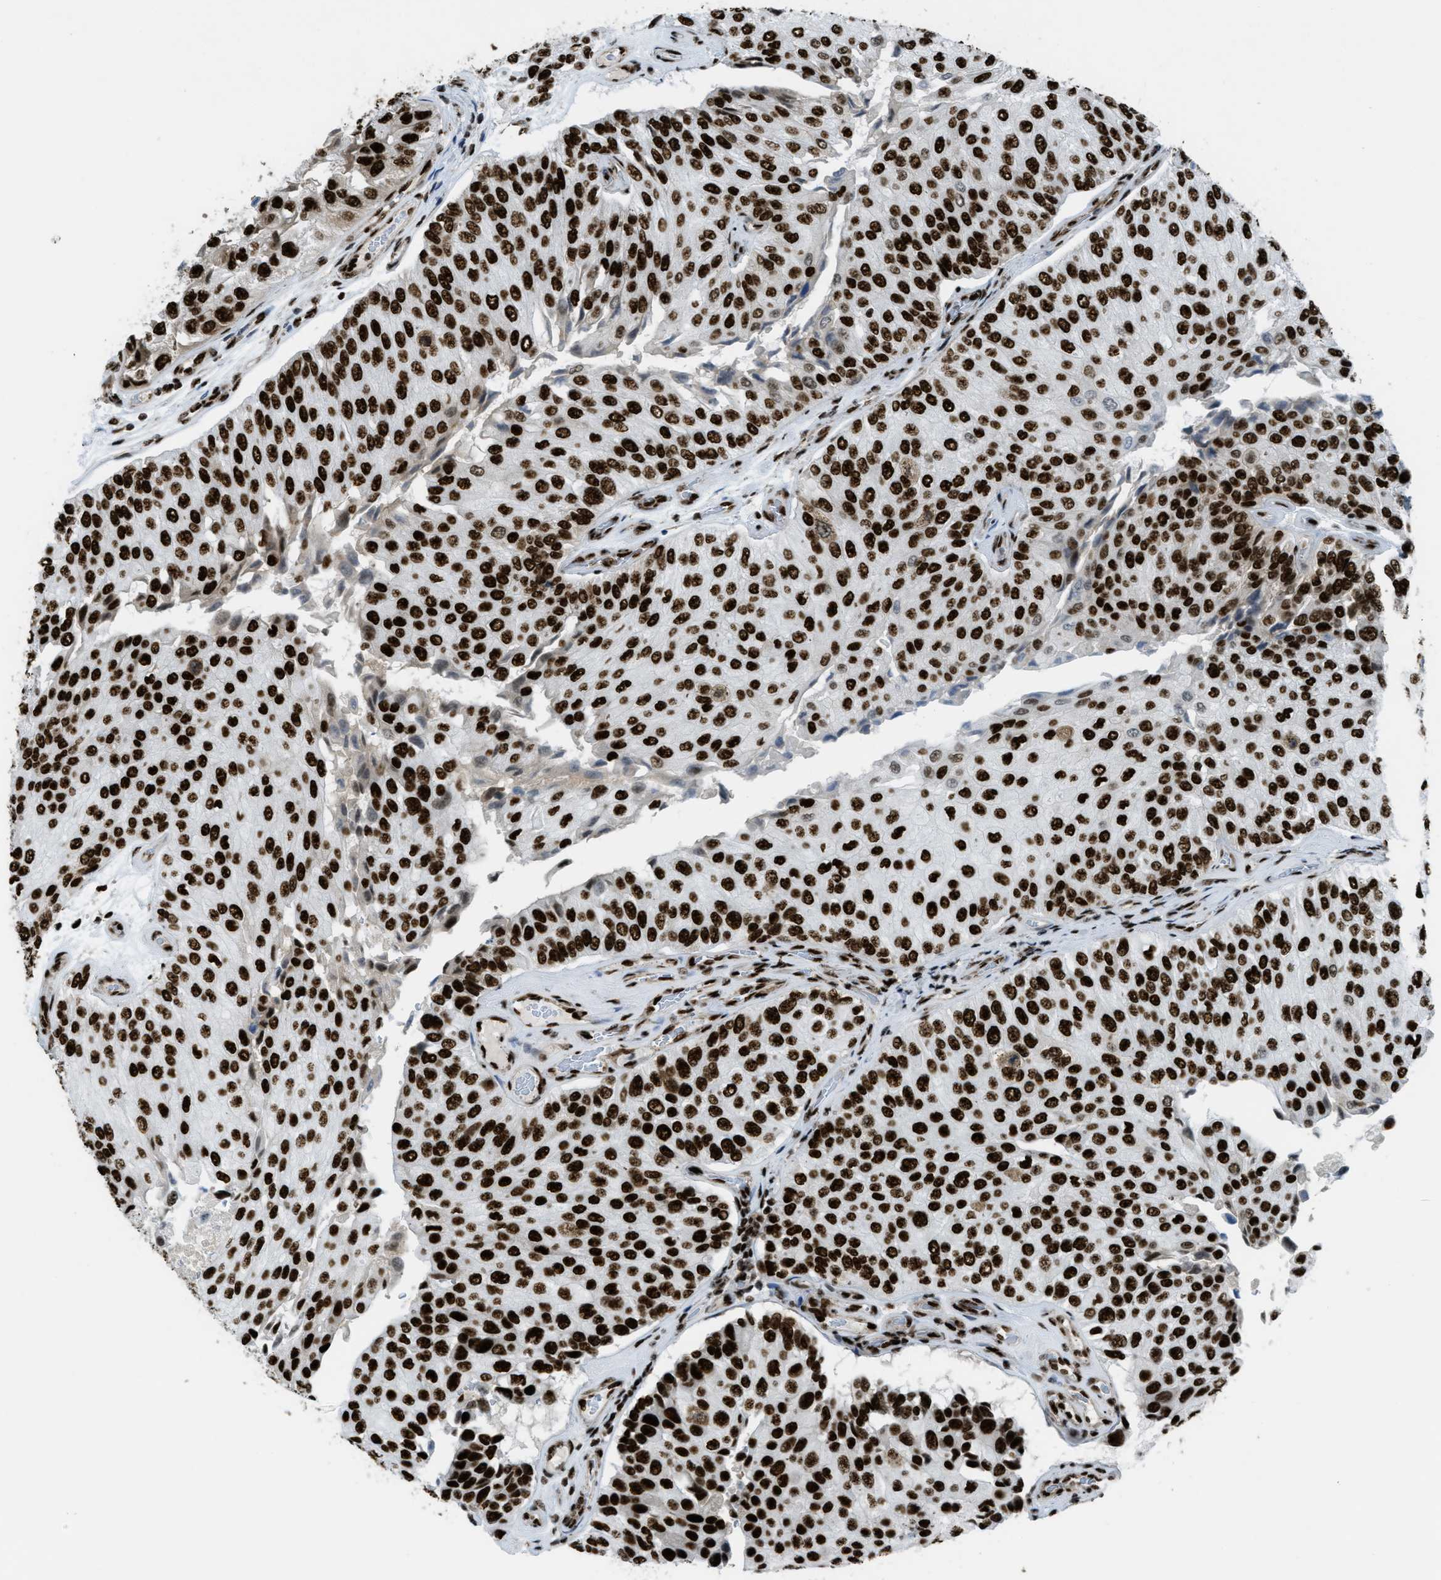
{"staining": {"intensity": "strong", "quantity": ">75%", "location": "nuclear"}, "tissue": "urothelial cancer", "cell_type": "Tumor cells", "image_type": "cancer", "snomed": [{"axis": "morphology", "description": "Urothelial carcinoma, High grade"}, {"axis": "topography", "description": "Kidney"}, {"axis": "topography", "description": "Urinary bladder"}], "caption": "Urothelial cancer tissue reveals strong nuclear positivity in approximately >75% of tumor cells", "gene": "ZNF207", "patient": {"sex": "male", "age": 77}}